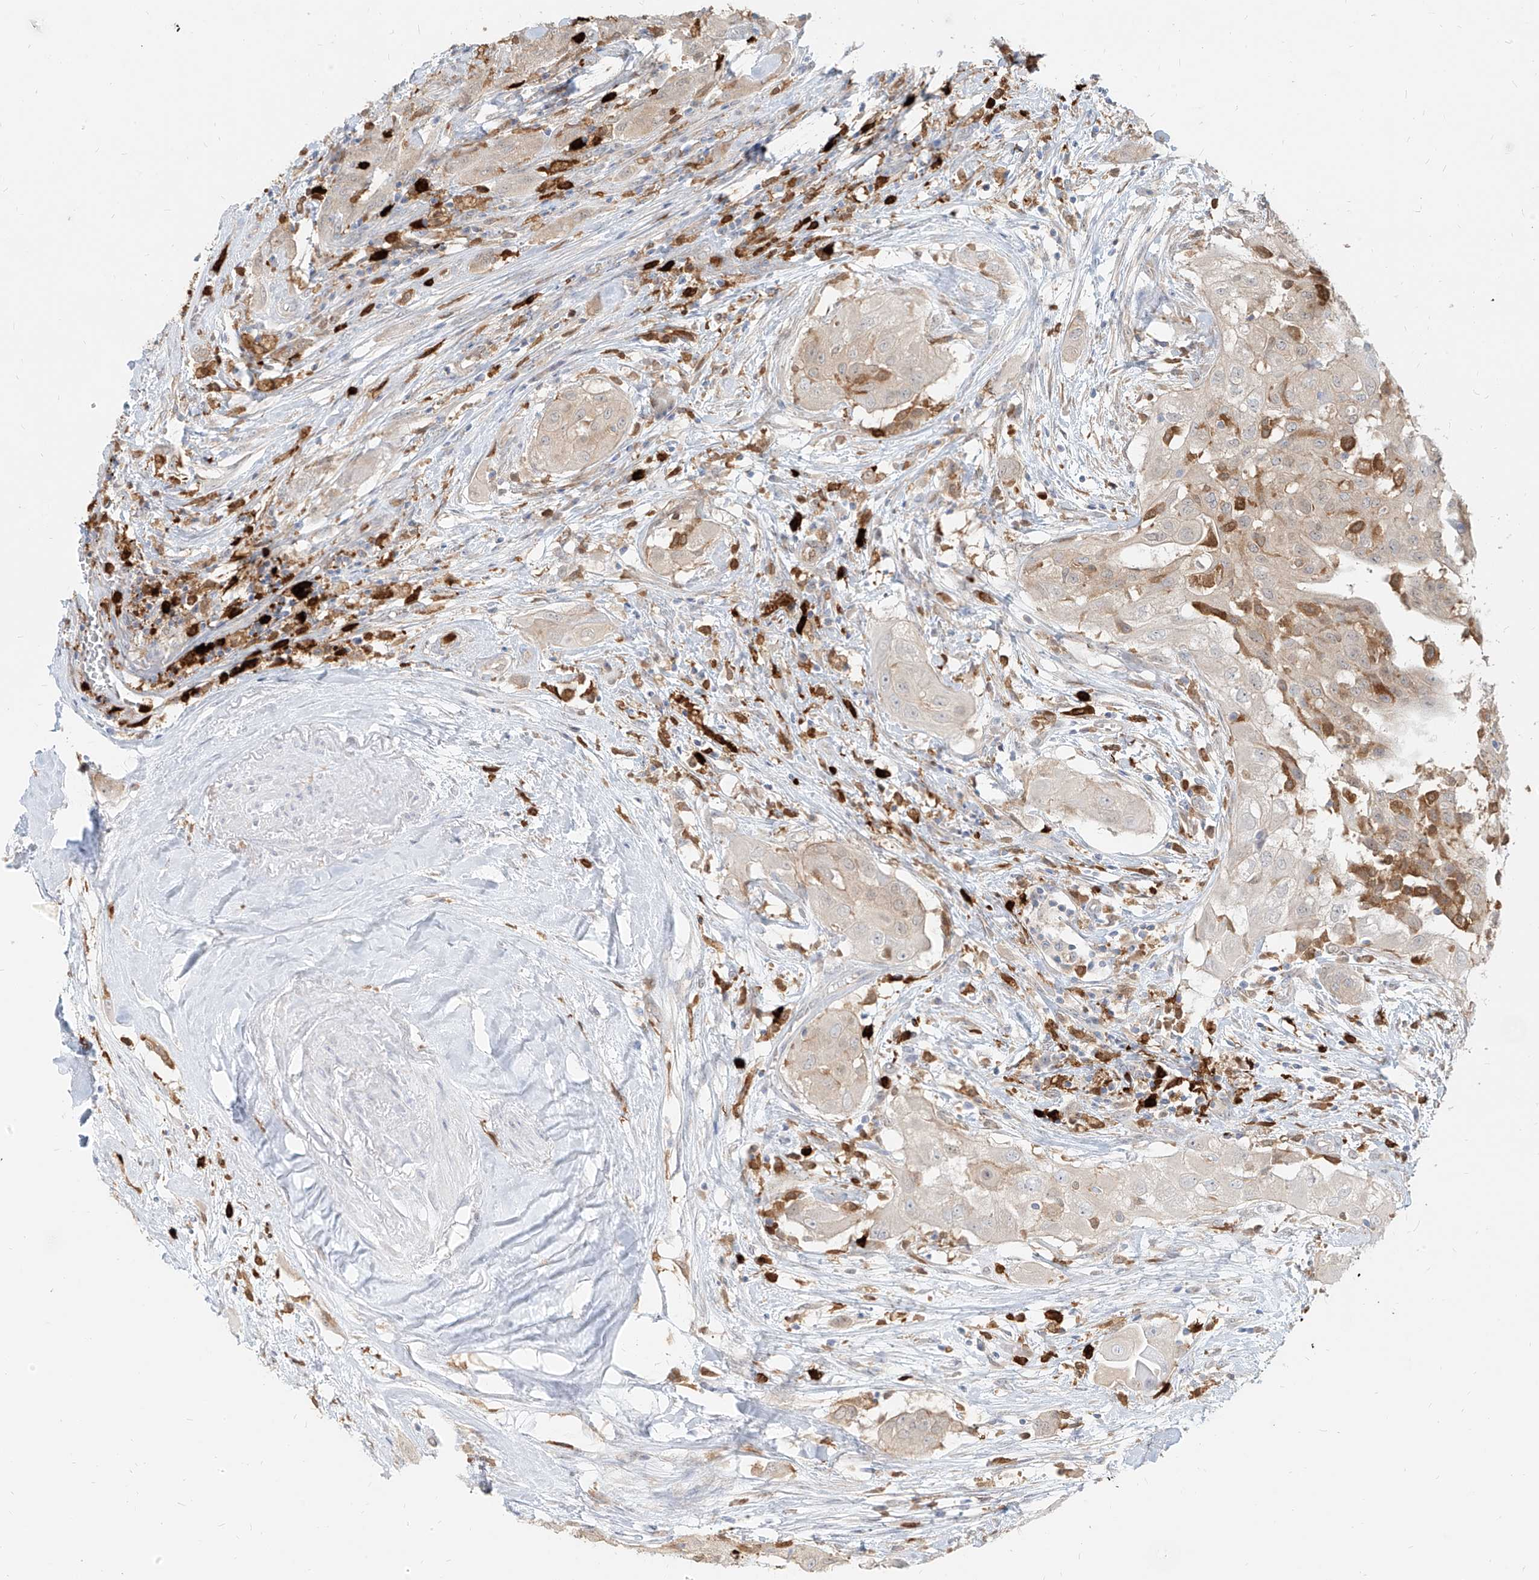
{"staining": {"intensity": "weak", "quantity": "25%-75%", "location": "cytoplasmic/membranous"}, "tissue": "thyroid cancer", "cell_type": "Tumor cells", "image_type": "cancer", "snomed": [{"axis": "morphology", "description": "Papillary adenocarcinoma, NOS"}, {"axis": "topography", "description": "Thyroid gland"}], "caption": "The immunohistochemical stain labels weak cytoplasmic/membranous positivity in tumor cells of thyroid papillary adenocarcinoma tissue. (Brightfield microscopy of DAB IHC at high magnification).", "gene": "PGD", "patient": {"sex": "female", "age": 59}}